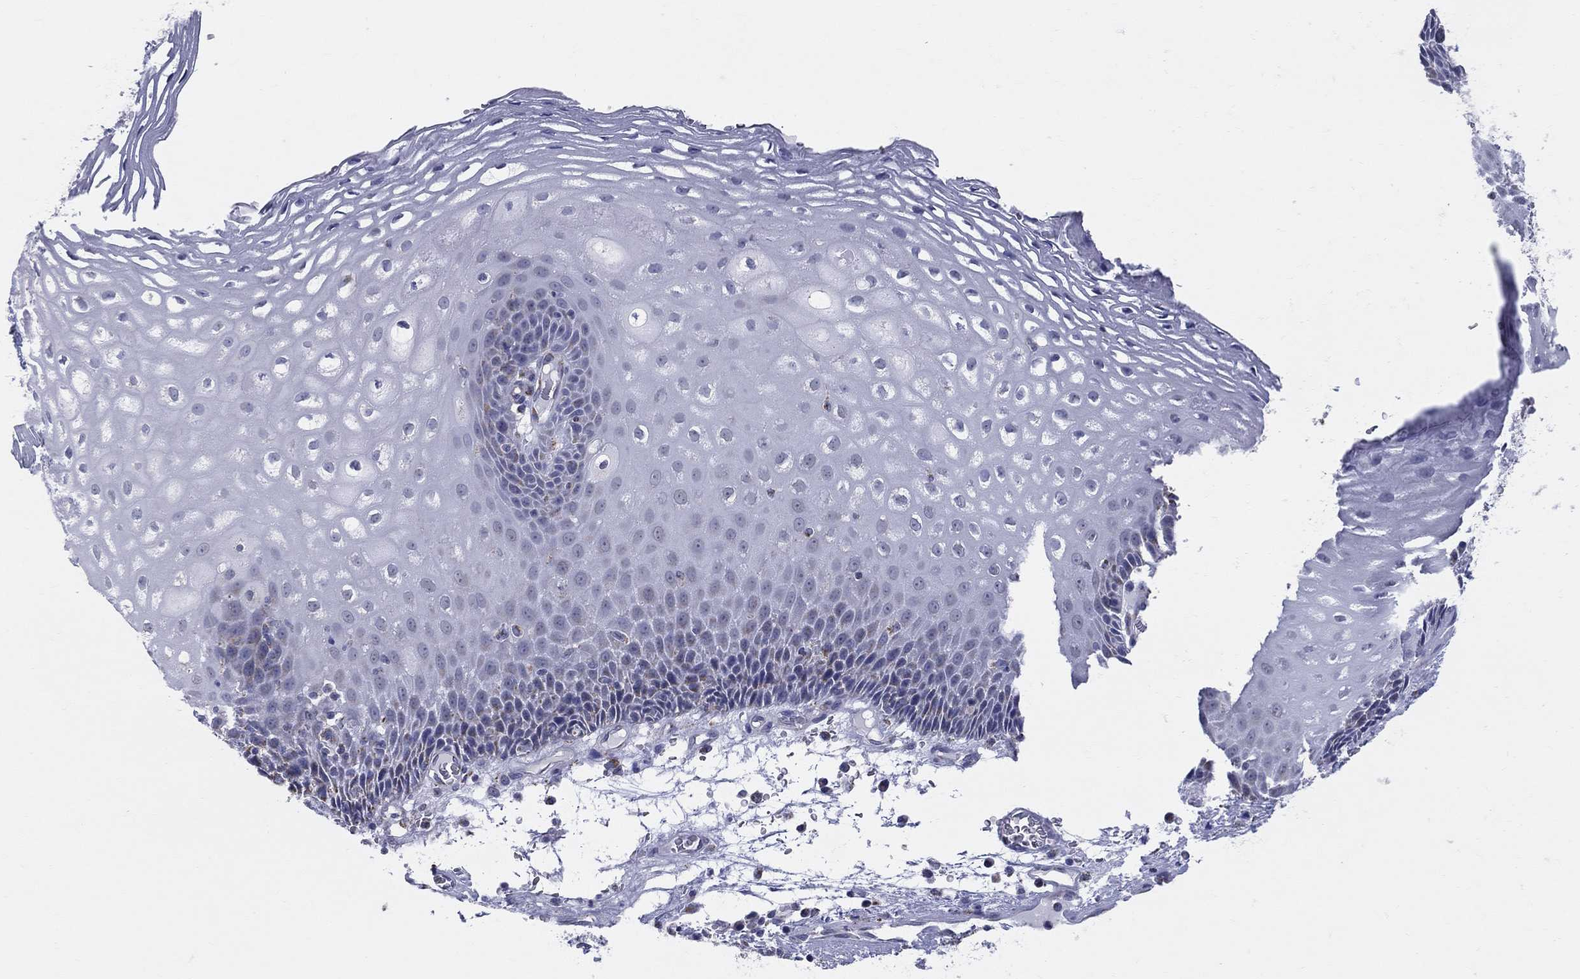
{"staining": {"intensity": "negative", "quantity": "none", "location": "none"}, "tissue": "esophagus", "cell_type": "Squamous epithelial cells", "image_type": "normal", "snomed": [{"axis": "morphology", "description": "Normal tissue, NOS"}, {"axis": "topography", "description": "Esophagus"}], "caption": "This is a histopathology image of immunohistochemistry staining of normal esophagus, which shows no positivity in squamous epithelial cells.", "gene": "KISS1R", "patient": {"sex": "male", "age": 76}}